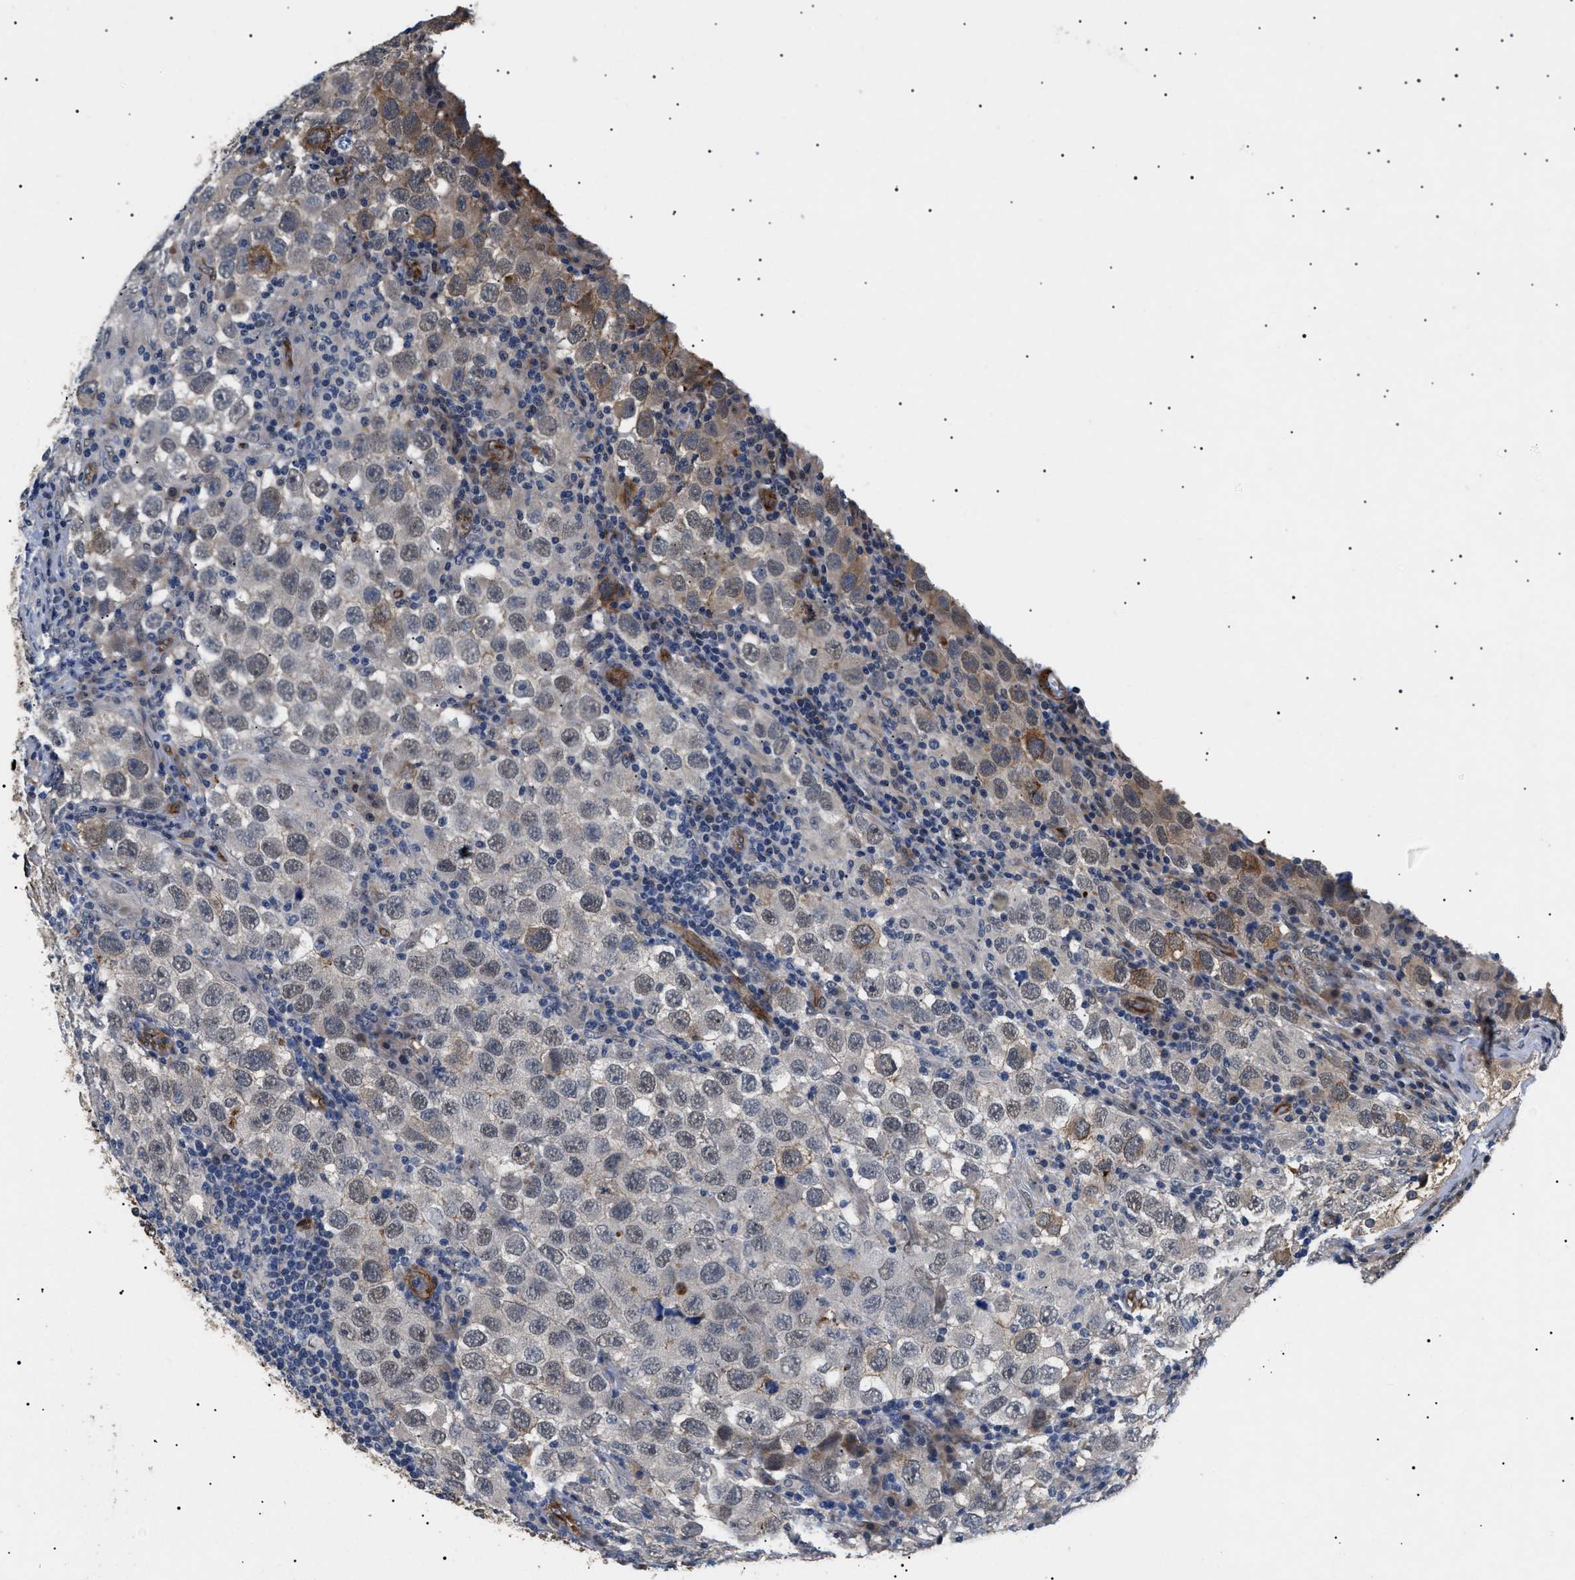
{"staining": {"intensity": "weak", "quantity": ">75%", "location": "nuclear"}, "tissue": "testis cancer", "cell_type": "Tumor cells", "image_type": "cancer", "snomed": [{"axis": "morphology", "description": "Carcinoma, Embryonal, NOS"}, {"axis": "topography", "description": "Testis"}], "caption": "Protein staining reveals weak nuclear staining in approximately >75% of tumor cells in embryonal carcinoma (testis).", "gene": "CRCP", "patient": {"sex": "male", "age": 21}}